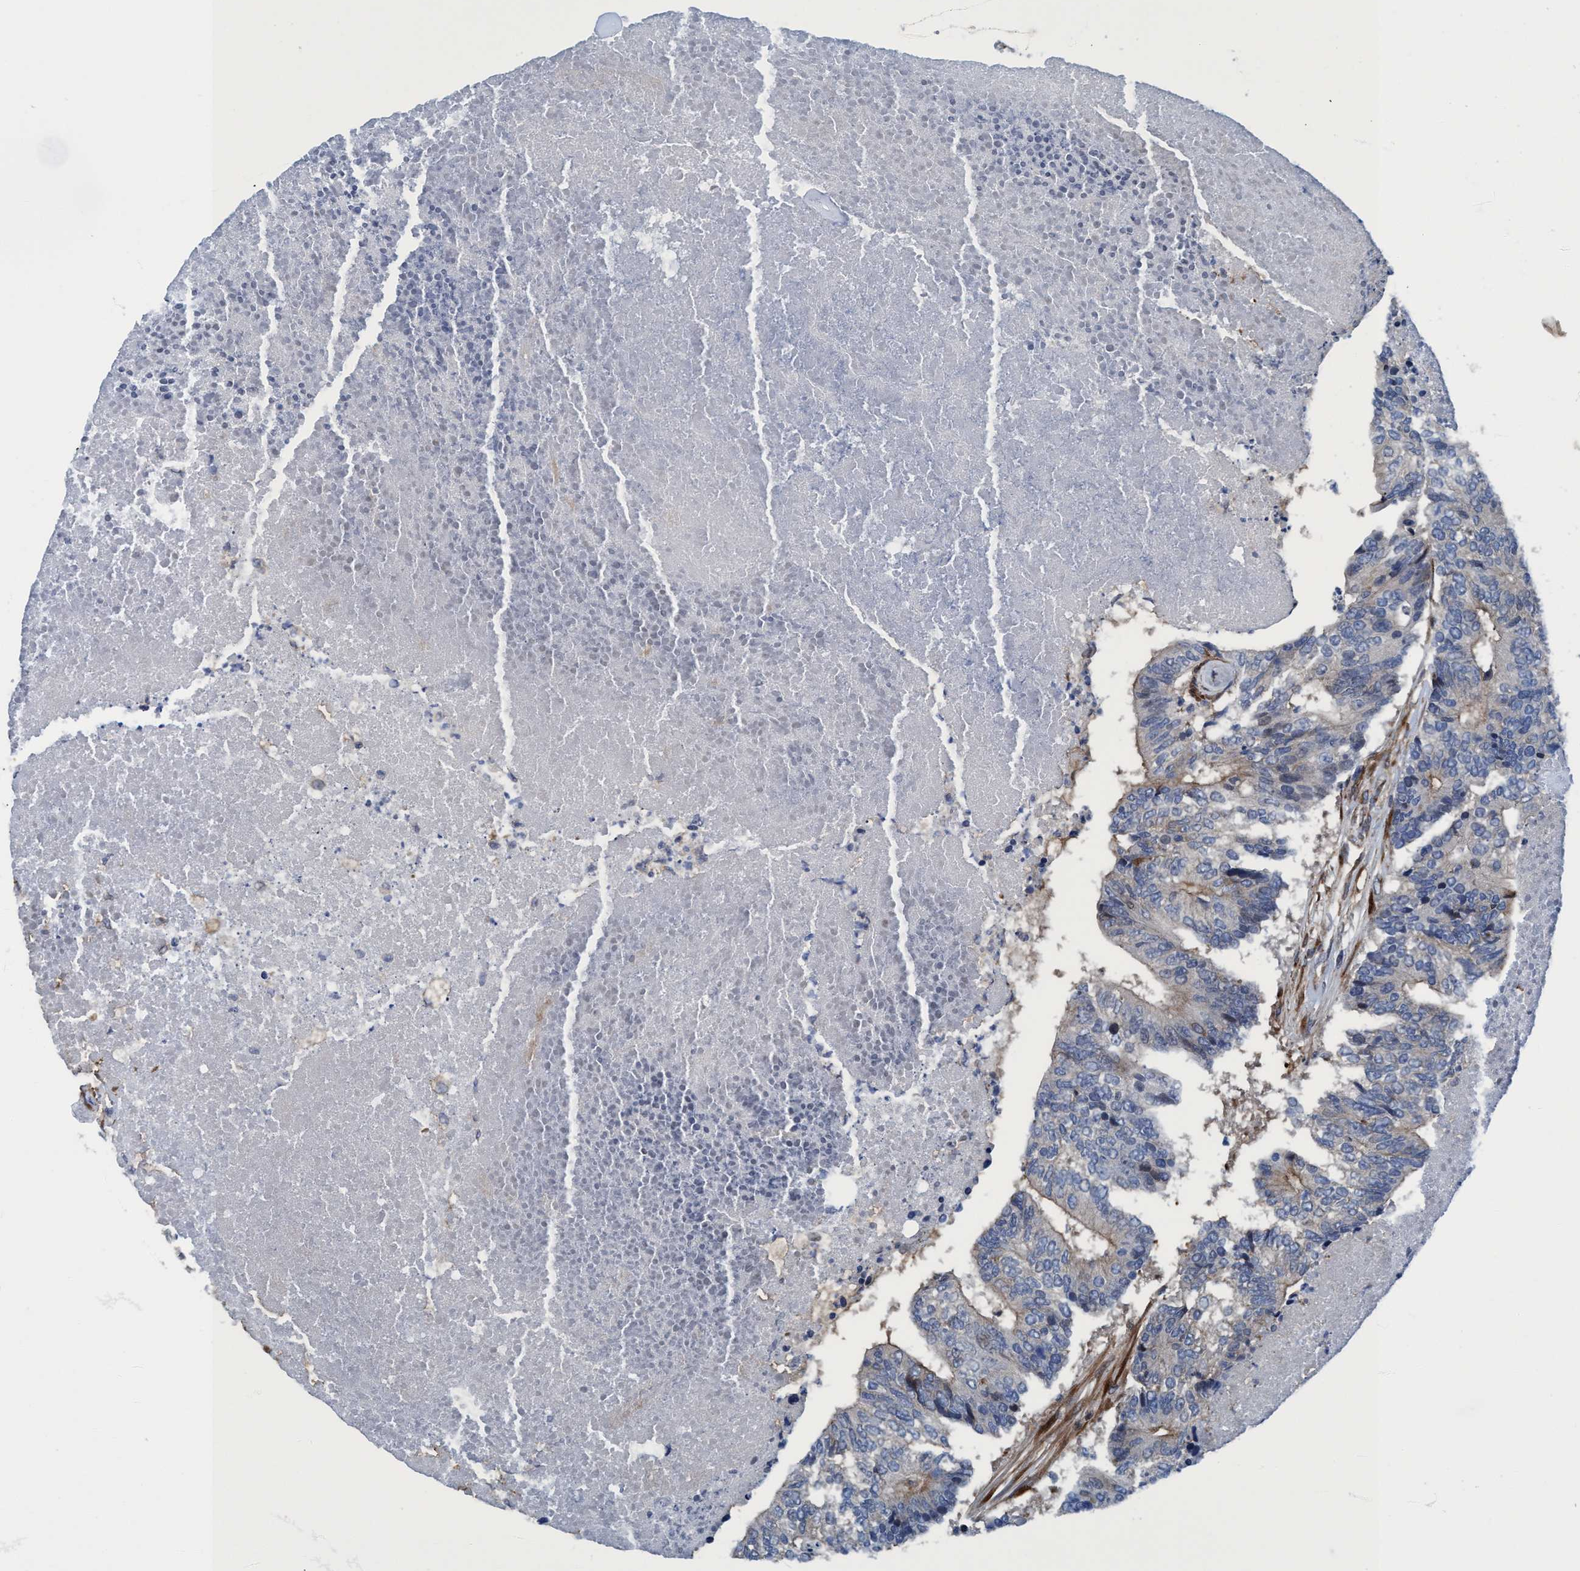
{"staining": {"intensity": "negative", "quantity": "none", "location": "none"}, "tissue": "colorectal cancer", "cell_type": "Tumor cells", "image_type": "cancer", "snomed": [{"axis": "morphology", "description": "Adenocarcinoma, NOS"}, {"axis": "topography", "description": "Colon"}], "caption": "The immunohistochemistry (IHC) histopathology image has no significant positivity in tumor cells of adenocarcinoma (colorectal) tissue.", "gene": "NMT1", "patient": {"sex": "female", "age": 67}}